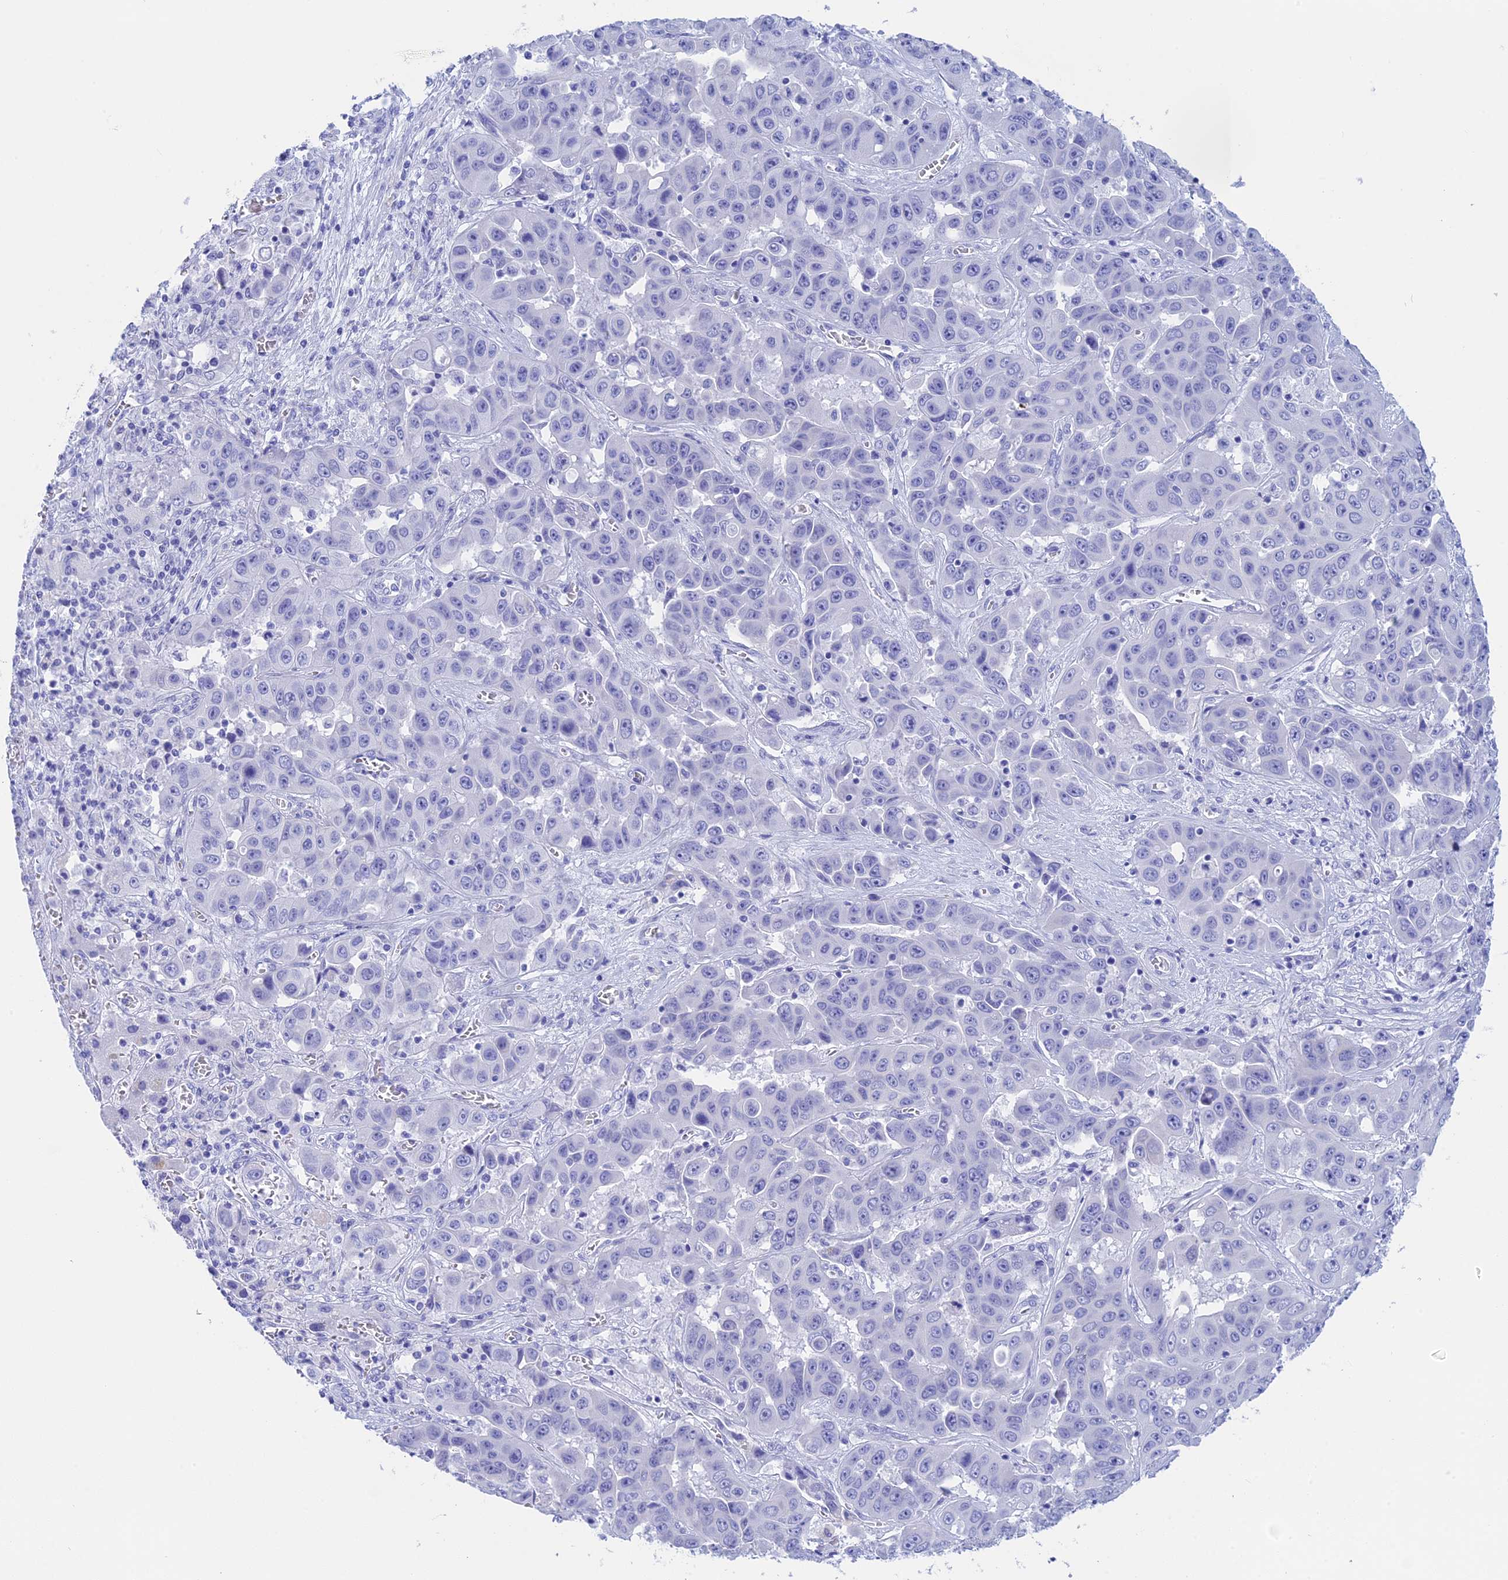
{"staining": {"intensity": "negative", "quantity": "none", "location": "none"}, "tissue": "liver cancer", "cell_type": "Tumor cells", "image_type": "cancer", "snomed": [{"axis": "morphology", "description": "Cholangiocarcinoma"}, {"axis": "topography", "description": "Liver"}], "caption": "Liver cancer (cholangiocarcinoma) stained for a protein using IHC displays no positivity tumor cells.", "gene": "TEX101", "patient": {"sex": "female", "age": 52}}